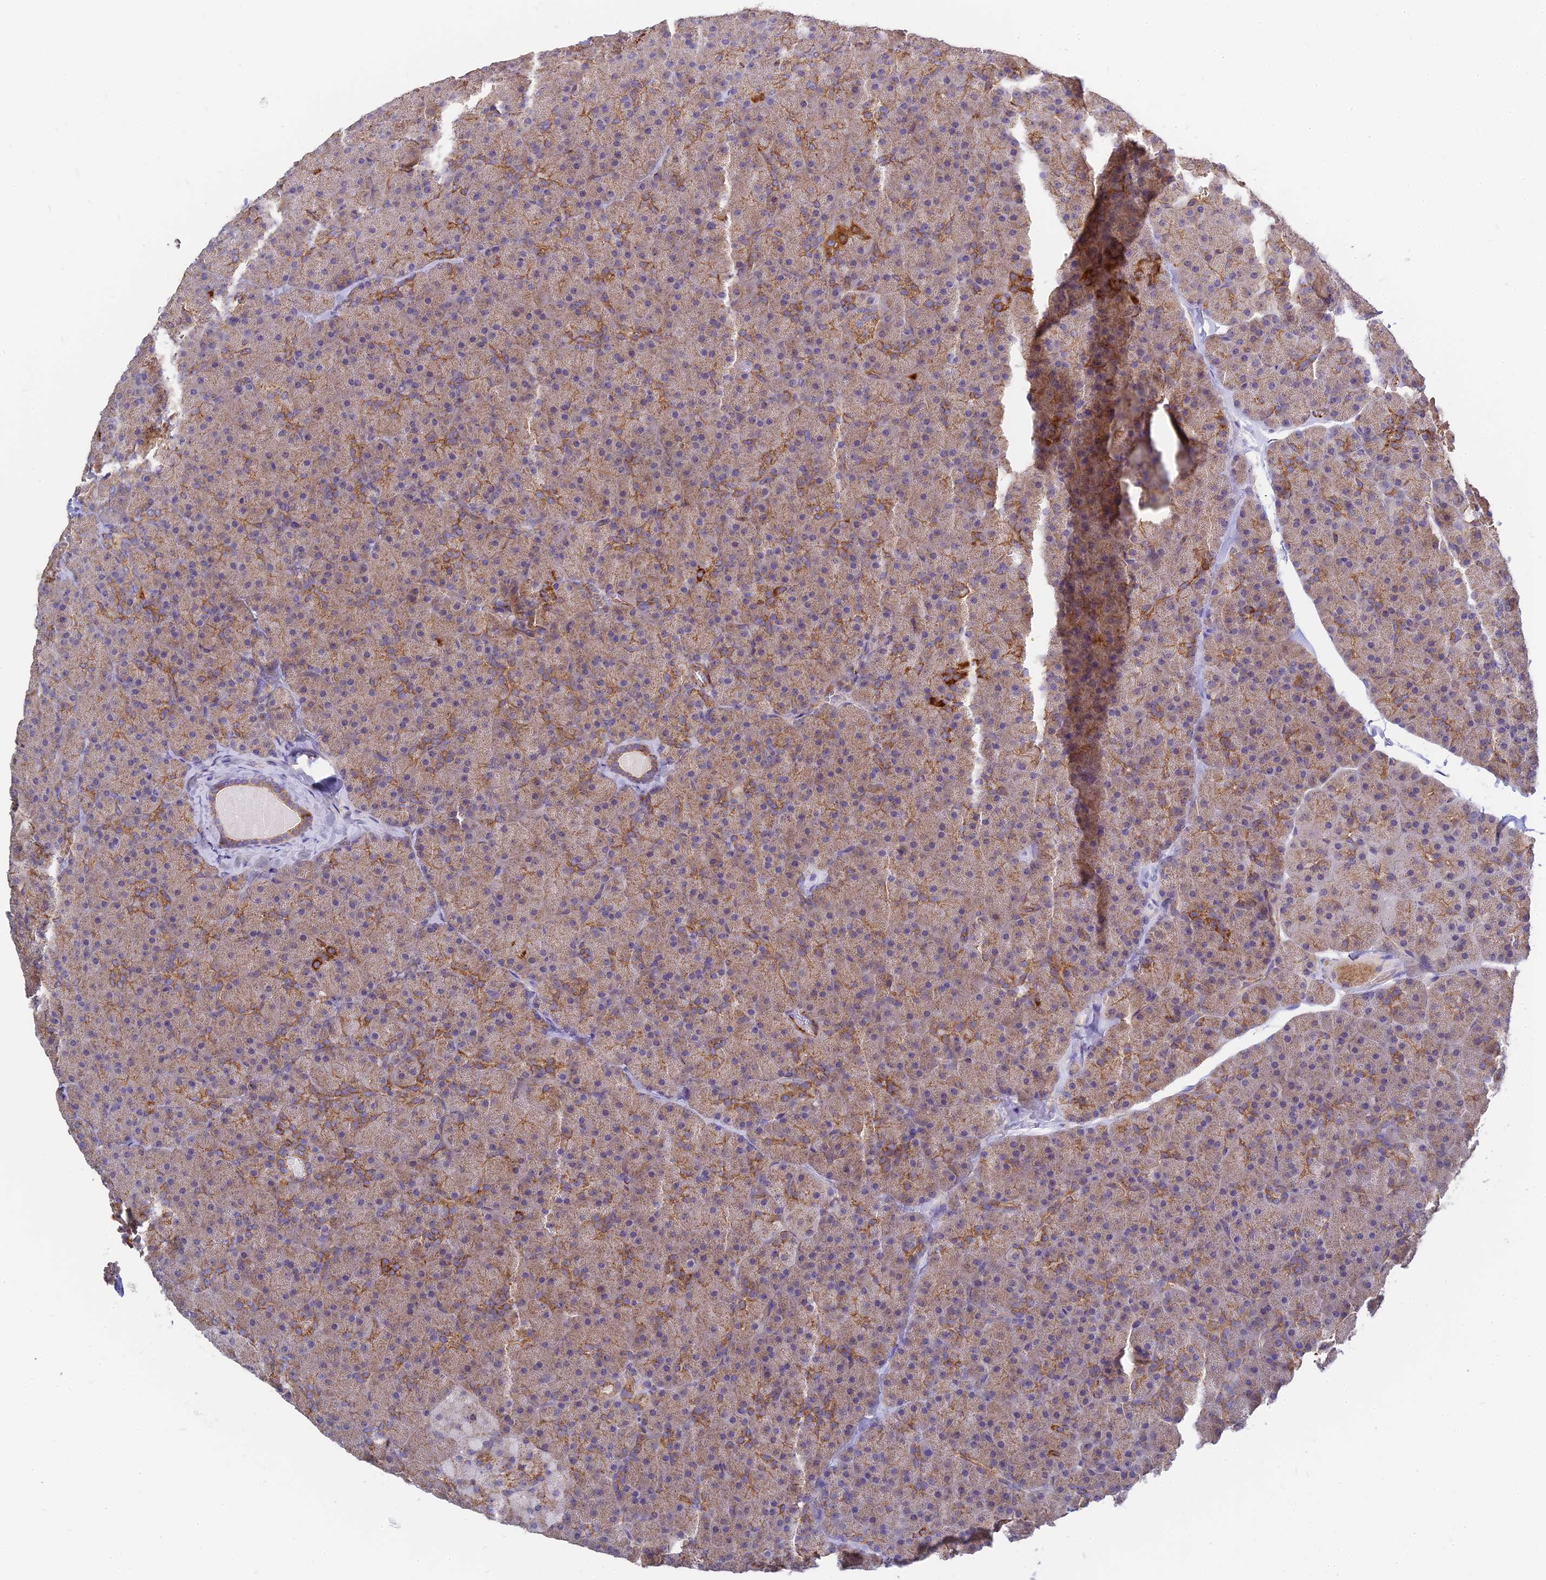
{"staining": {"intensity": "moderate", "quantity": "25%-75%", "location": "cytoplasmic/membranous"}, "tissue": "pancreas", "cell_type": "Exocrine glandular cells", "image_type": "normal", "snomed": [{"axis": "morphology", "description": "Normal tissue, NOS"}, {"axis": "topography", "description": "Pancreas"}], "caption": "A photomicrograph of pancreas stained for a protein exhibits moderate cytoplasmic/membranous brown staining in exocrine glandular cells.", "gene": "MRPL15", "patient": {"sex": "male", "age": 36}}